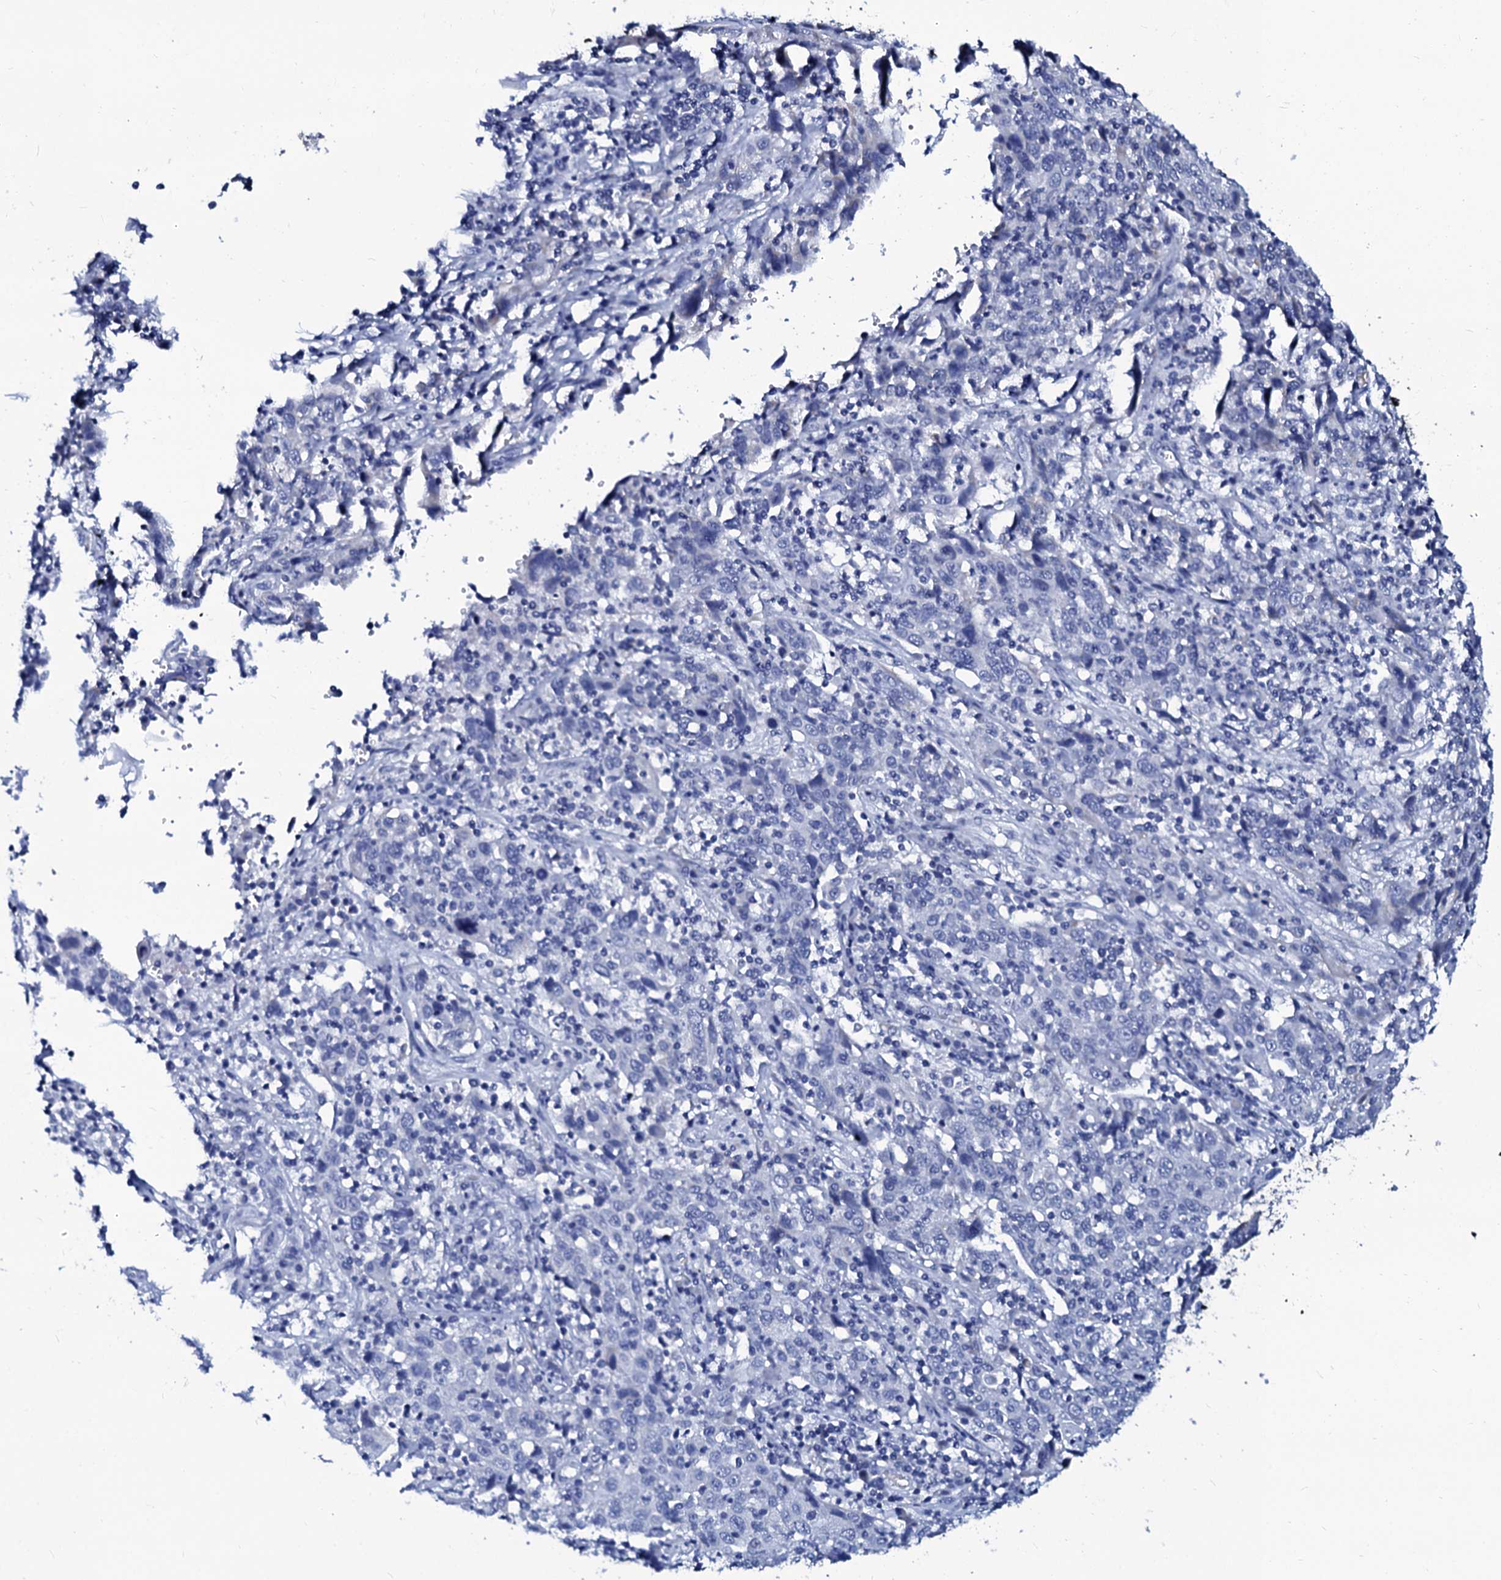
{"staining": {"intensity": "weak", "quantity": "25%-75%", "location": "cytoplasmic/membranous"}, "tissue": "cervical cancer", "cell_type": "Tumor cells", "image_type": "cancer", "snomed": [{"axis": "morphology", "description": "Squamous cell carcinoma, NOS"}, {"axis": "topography", "description": "Cervix"}], "caption": "A histopathology image showing weak cytoplasmic/membranous expression in approximately 25%-75% of tumor cells in squamous cell carcinoma (cervical), as visualized by brown immunohistochemical staining.", "gene": "SLC37A4", "patient": {"sex": "female", "age": 46}}